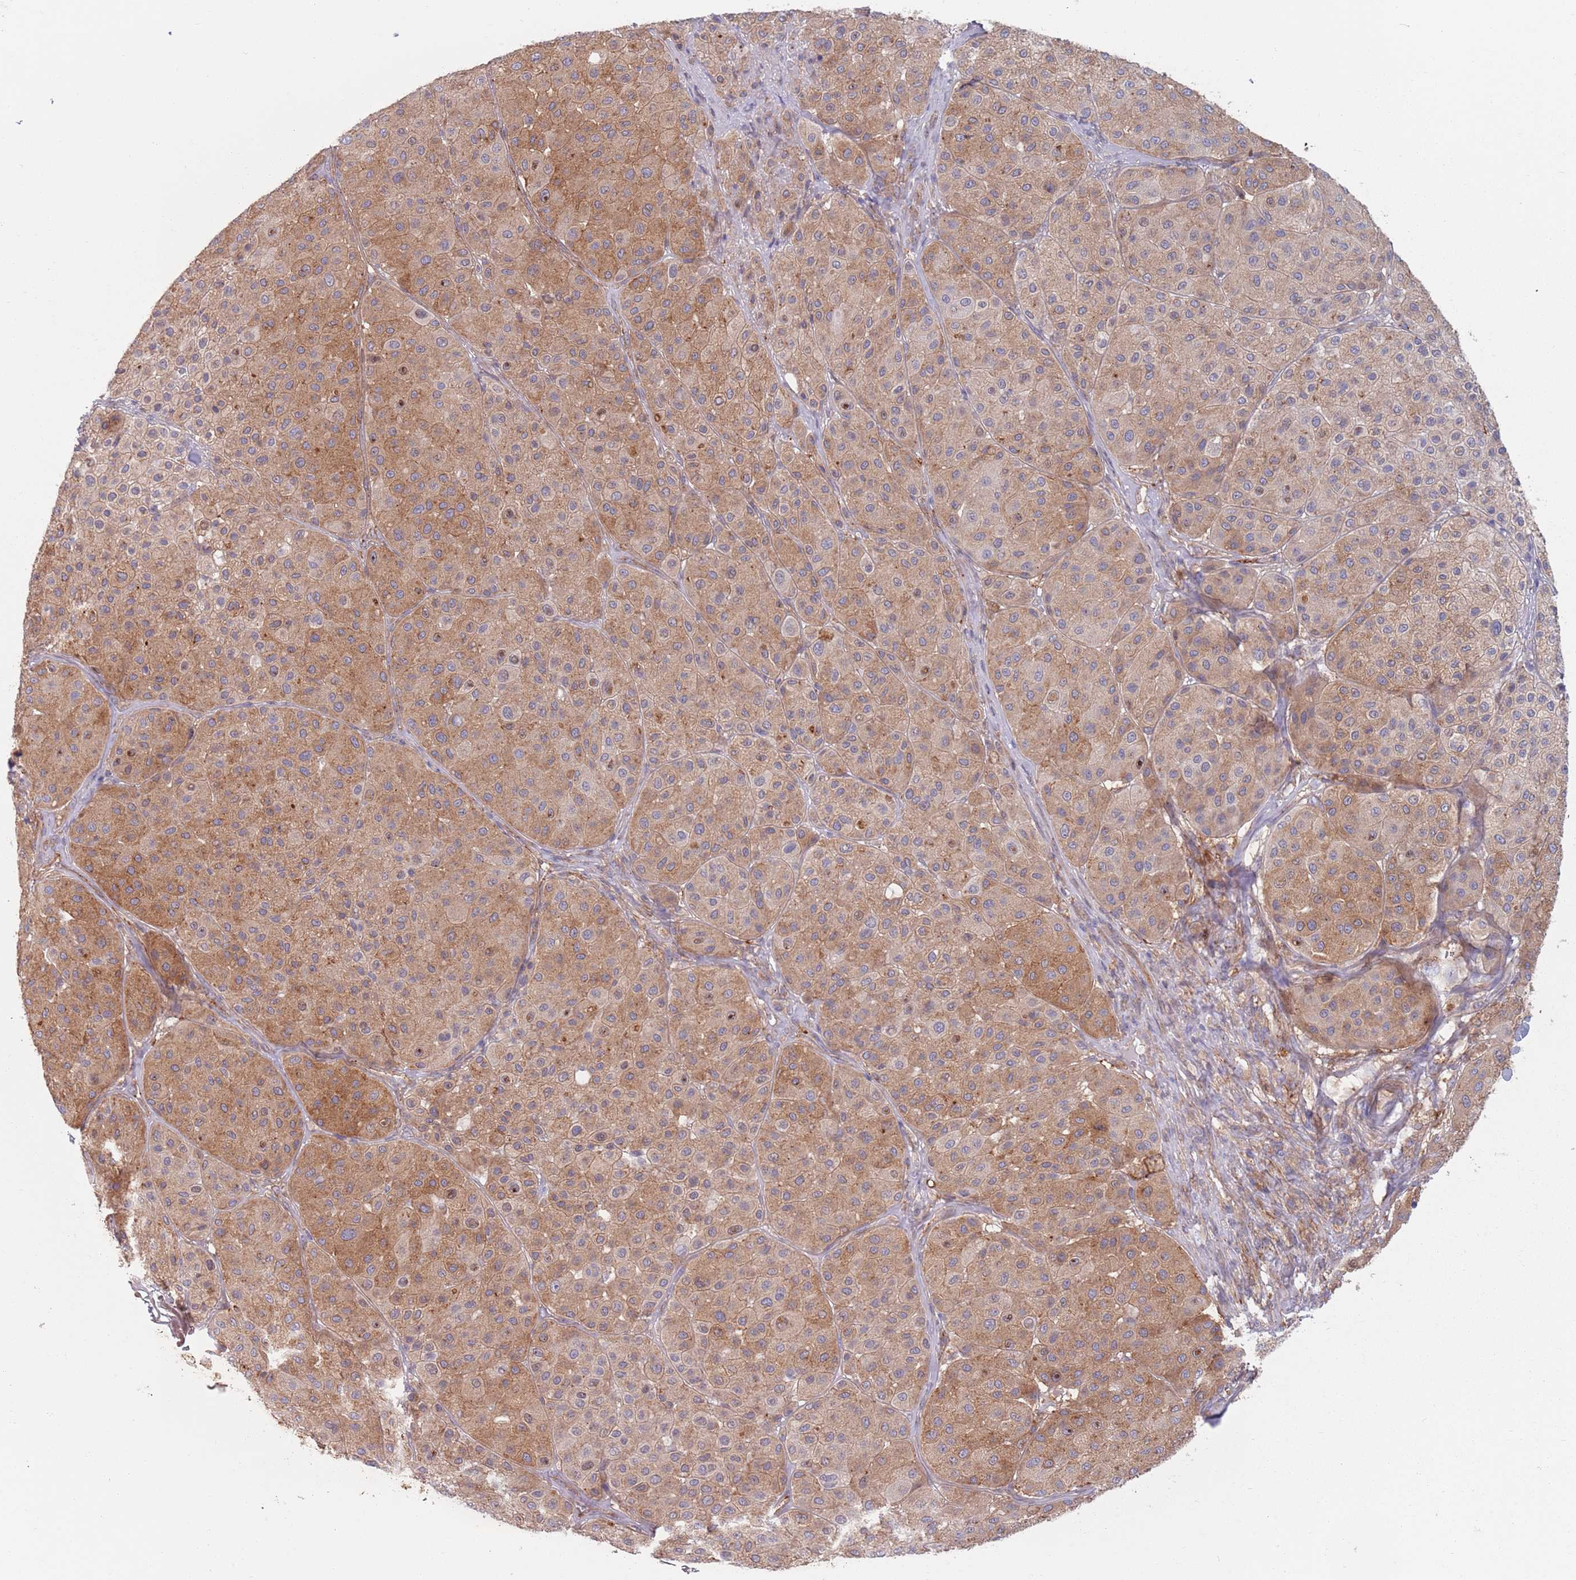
{"staining": {"intensity": "moderate", "quantity": ">75%", "location": "cytoplasmic/membranous"}, "tissue": "melanoma", "cell_type": "Tumor cells", "image_type": "cancer", "snomed": [{"axis": "morphology", "description": "Malignant melanoma, Metastatic site"}, {"axis": "topography", "description": "Smooth muscle"}], "caption": "Melanoma stained for a protein (brown) displays moderate cytoplasmic/membranous positive positivity in approximately >75% of tumor cells.", "gene": "APPL2", "patient": {"sex": "male", "age": 41}}